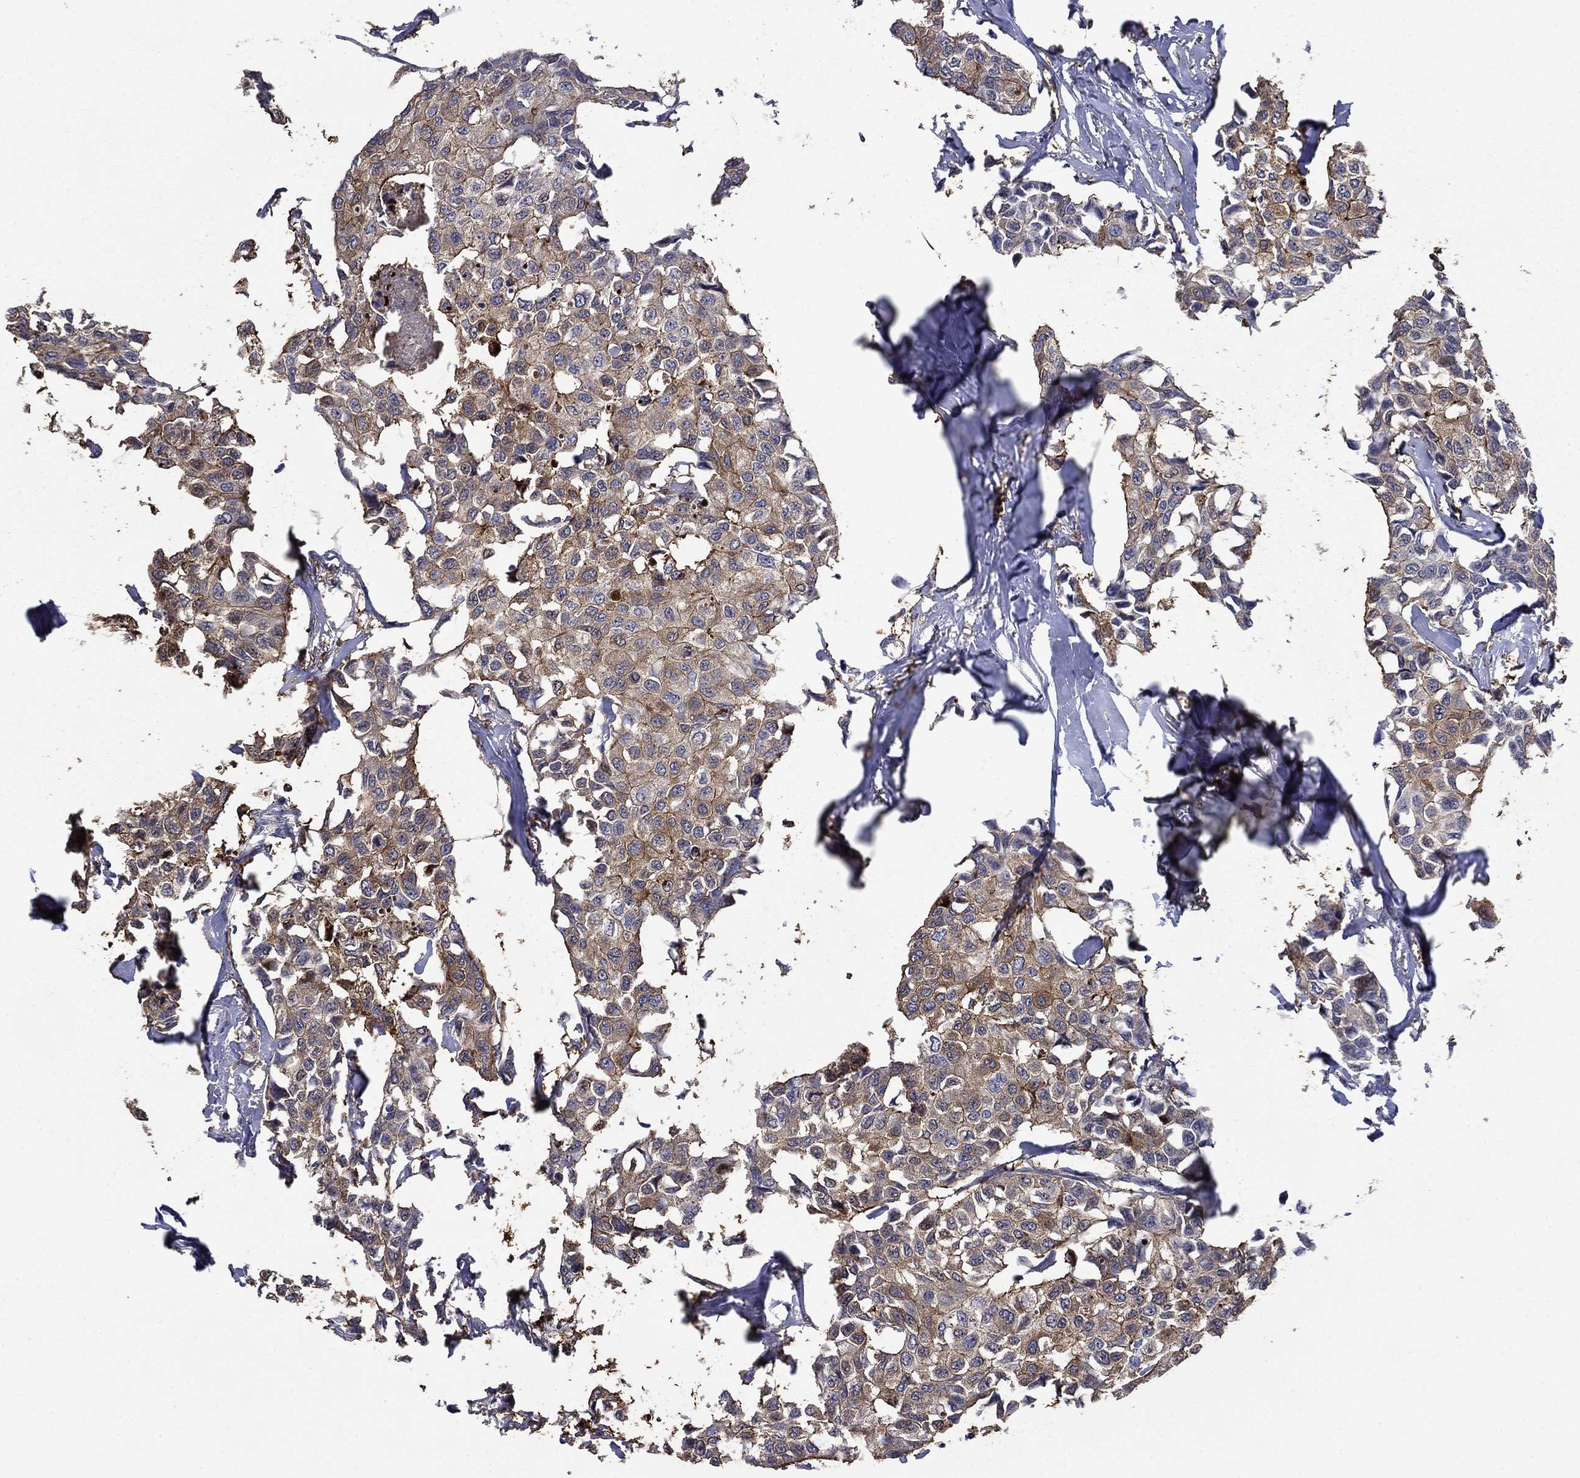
{"staining": {"intensity": "moderate", "quantity": ">75%", "location": "cytoplasmic/membranous"}, "tissue": "breast cancer", "cell_type": "Tumor cells", "image_type": "cancer", "snomed": [{"axis": "morphology", "description": "Duct carcinoma"}, {"axis": "topography", "description": "Breast"}], "caption": "Invasive ductal carcinoma (breast) stained with a brown dye exhibits moderate cytoplasmic/membranous positive expression in about >75% of tumor cells.", "gene": "DVL1", "patient": {"sex": "female", "age": 80}}